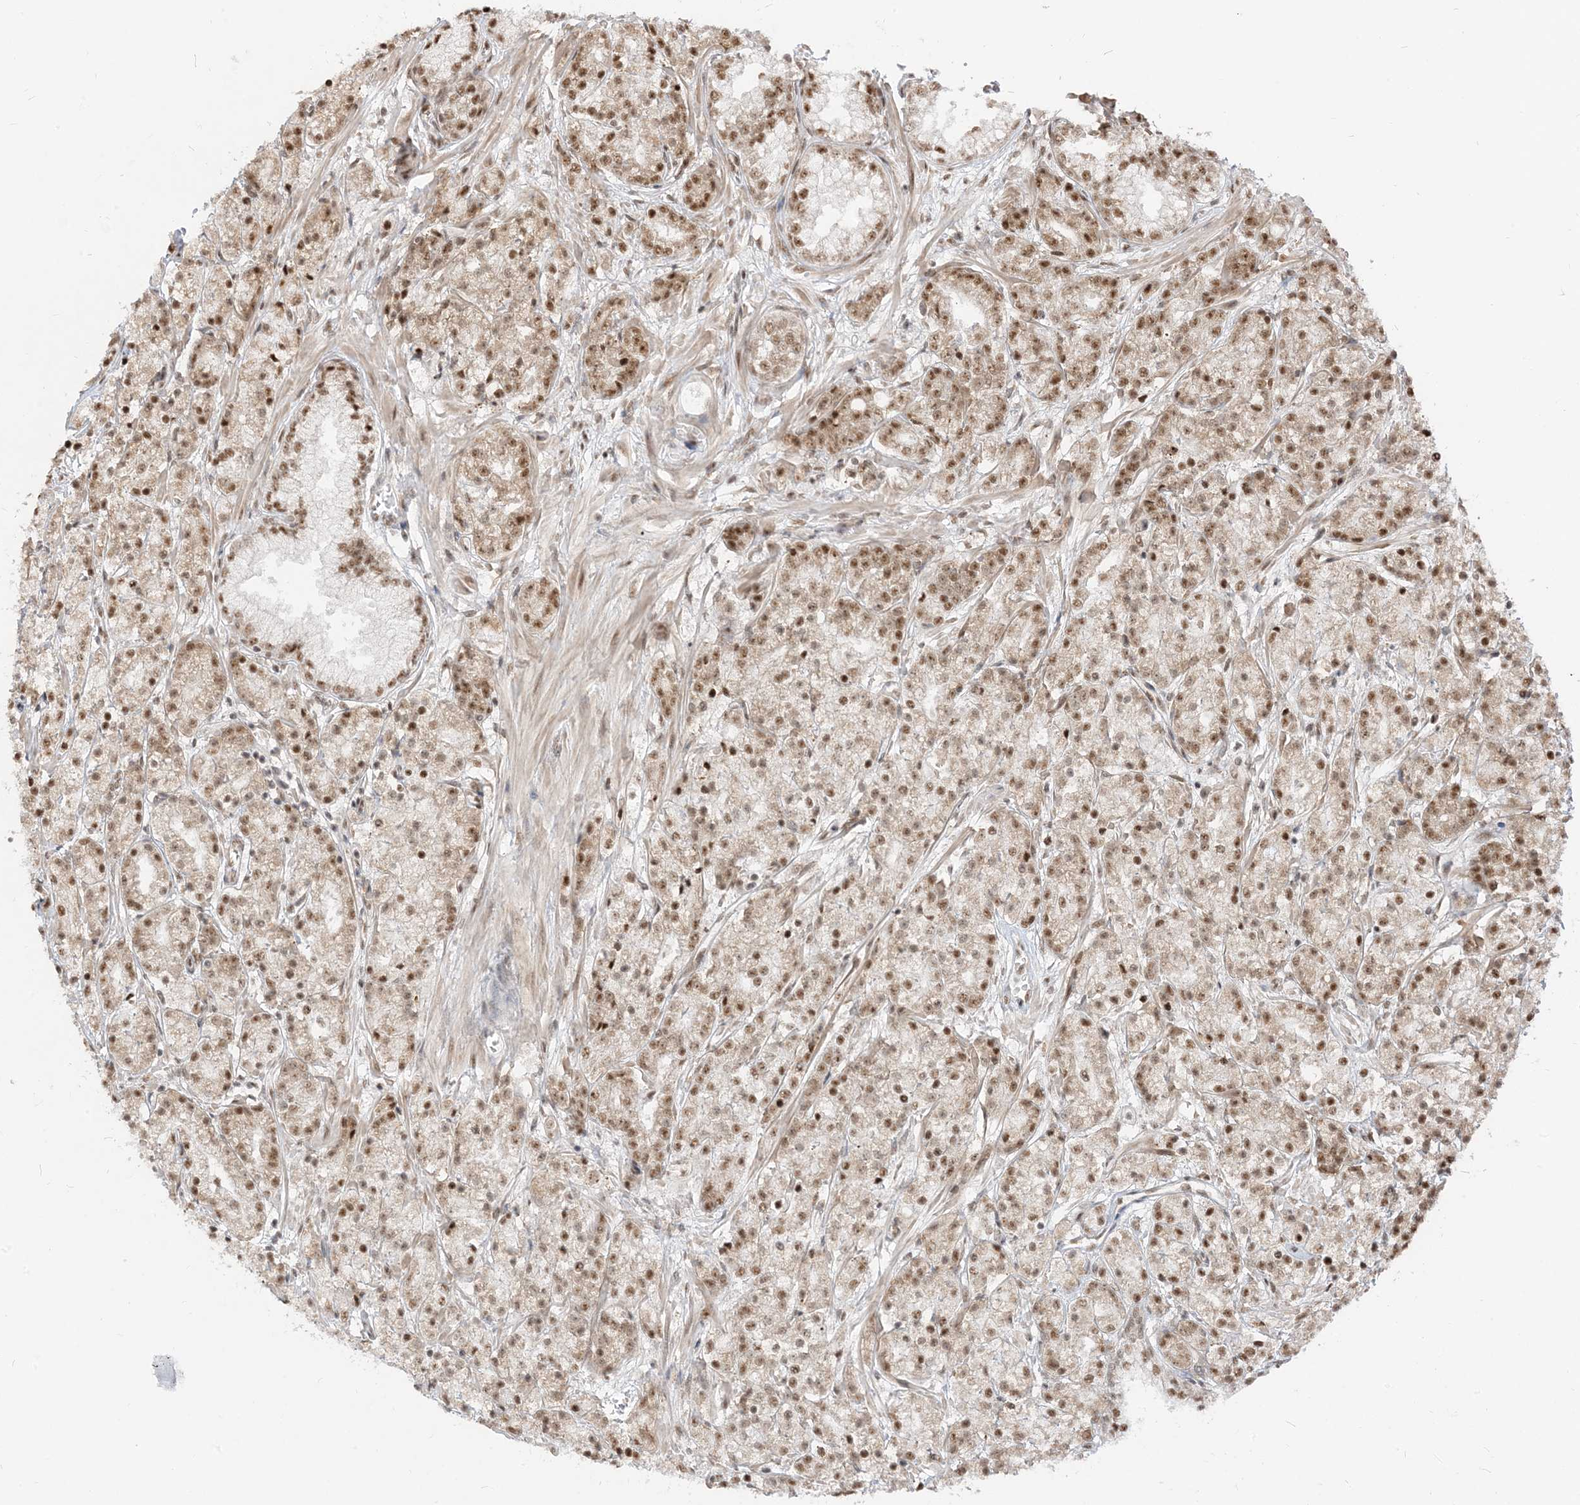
{"staining": {"intensity": "moderate", "quantity": ">75%", "location": "nuclear"}, "tissue": "prostate cancer", "cell_type": "Tumor cells", "image_type": "cancer", "snomed": [{"axis": "morphology", "description": "Adenocarcinoma, High grade"}, {"axis": "topography", "description": "Prostate"}], "caption": "Immunohistochemistry image of neoplastic tissue: human prostate high-grade adenocarcinoma stained using immunohistochemistry demonstrates medium levels of moderate protein expression localized specifically in the nuclear of tumor cells, appearing as a nuclear brown color.", "gene": "ARGLU1", "patient": {"sex": "male", "age": 69}}